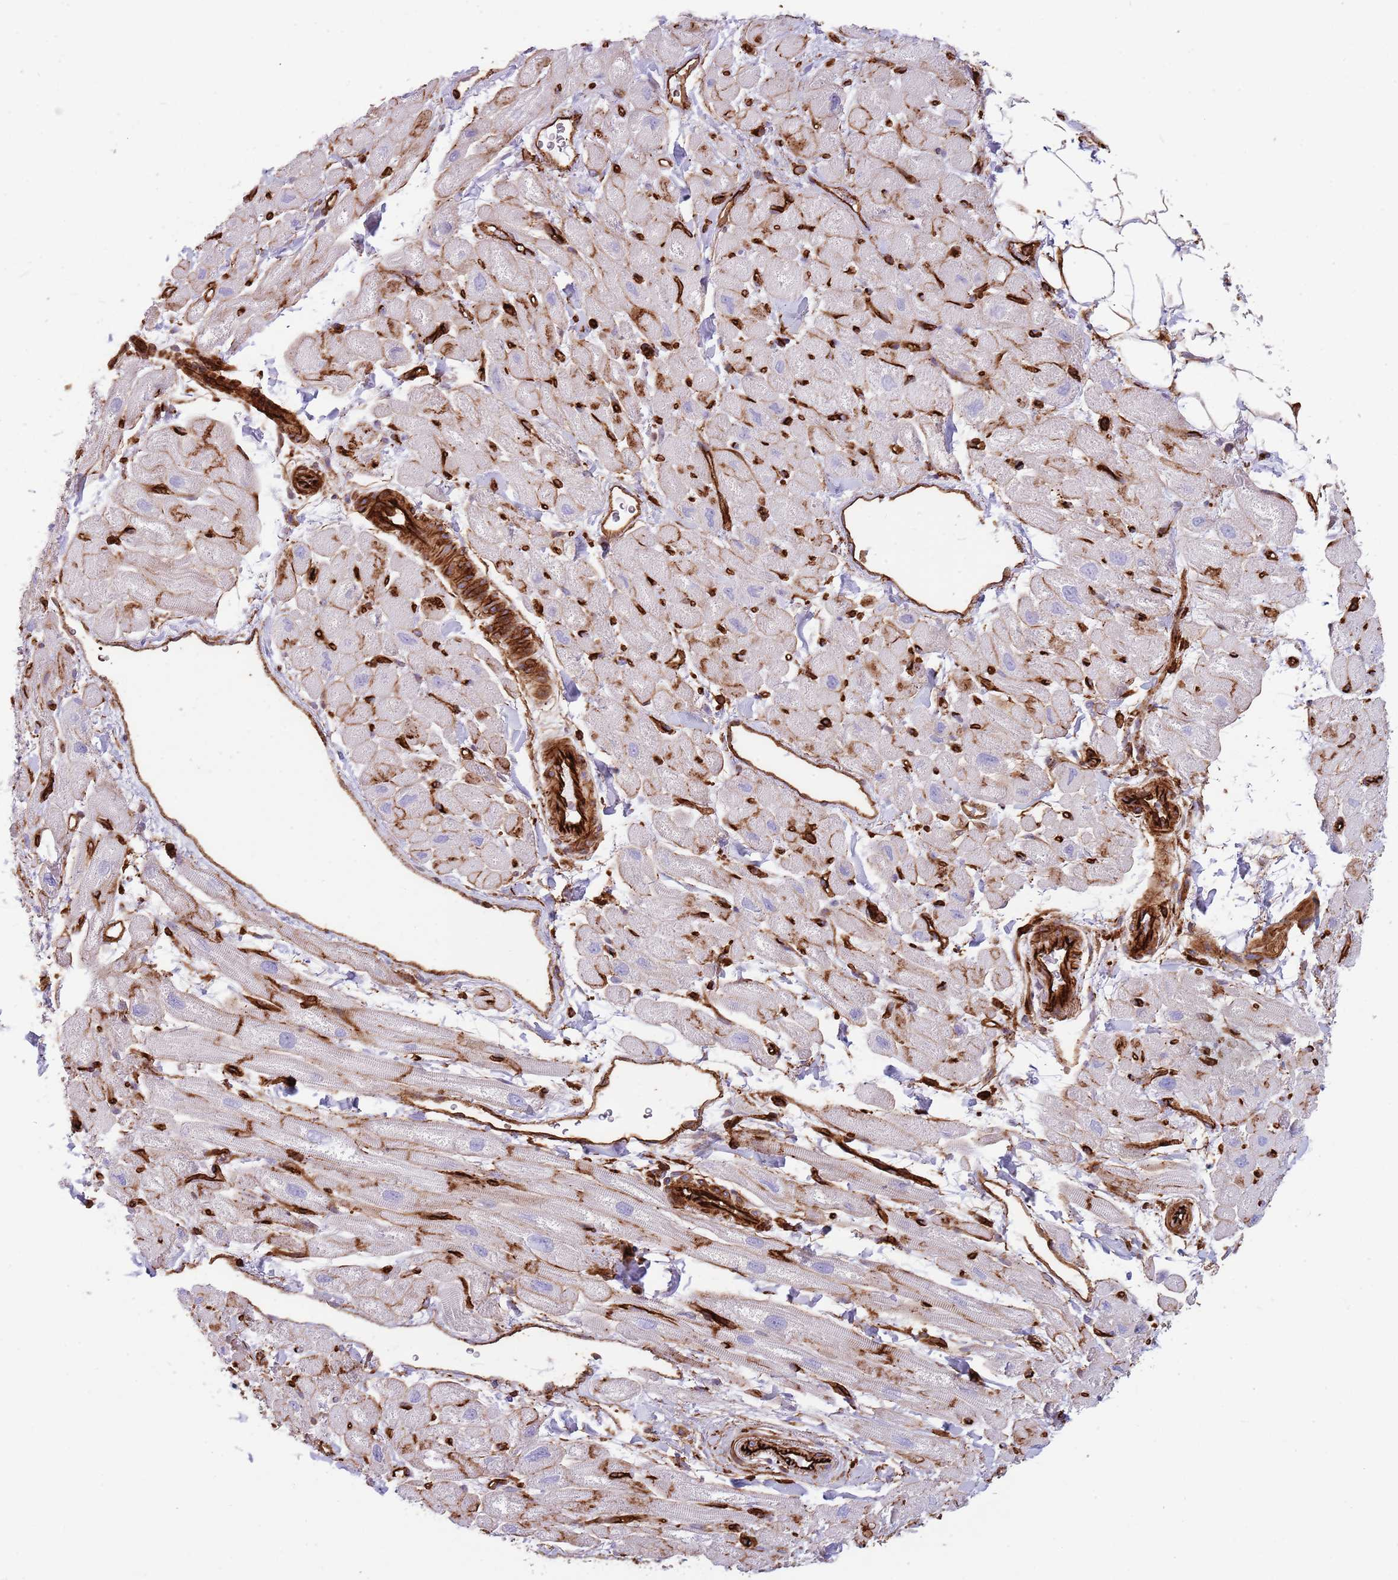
{"staining": {"intensity": "moderate", "quantity": "<25%", "location": "cytoplasmic/membranous"}, "tissue": "heart muscle", "cell_type": "Cardiomyocytes", "image_type": "normal", "snomed": [{"axis": "morphology", "description": "Normal tissue, NOS"}, {"axis": "topography", "description": "Heart"}], "caption": "An image showing moderate cytoplasmic/membranous staining in about <25% of cardiomyocytes in benign heart muscle, as visualized by brown immunohistochemical staining.", "gene": "KBTBD6", "patient": {"sex": "male", "age": 65}}